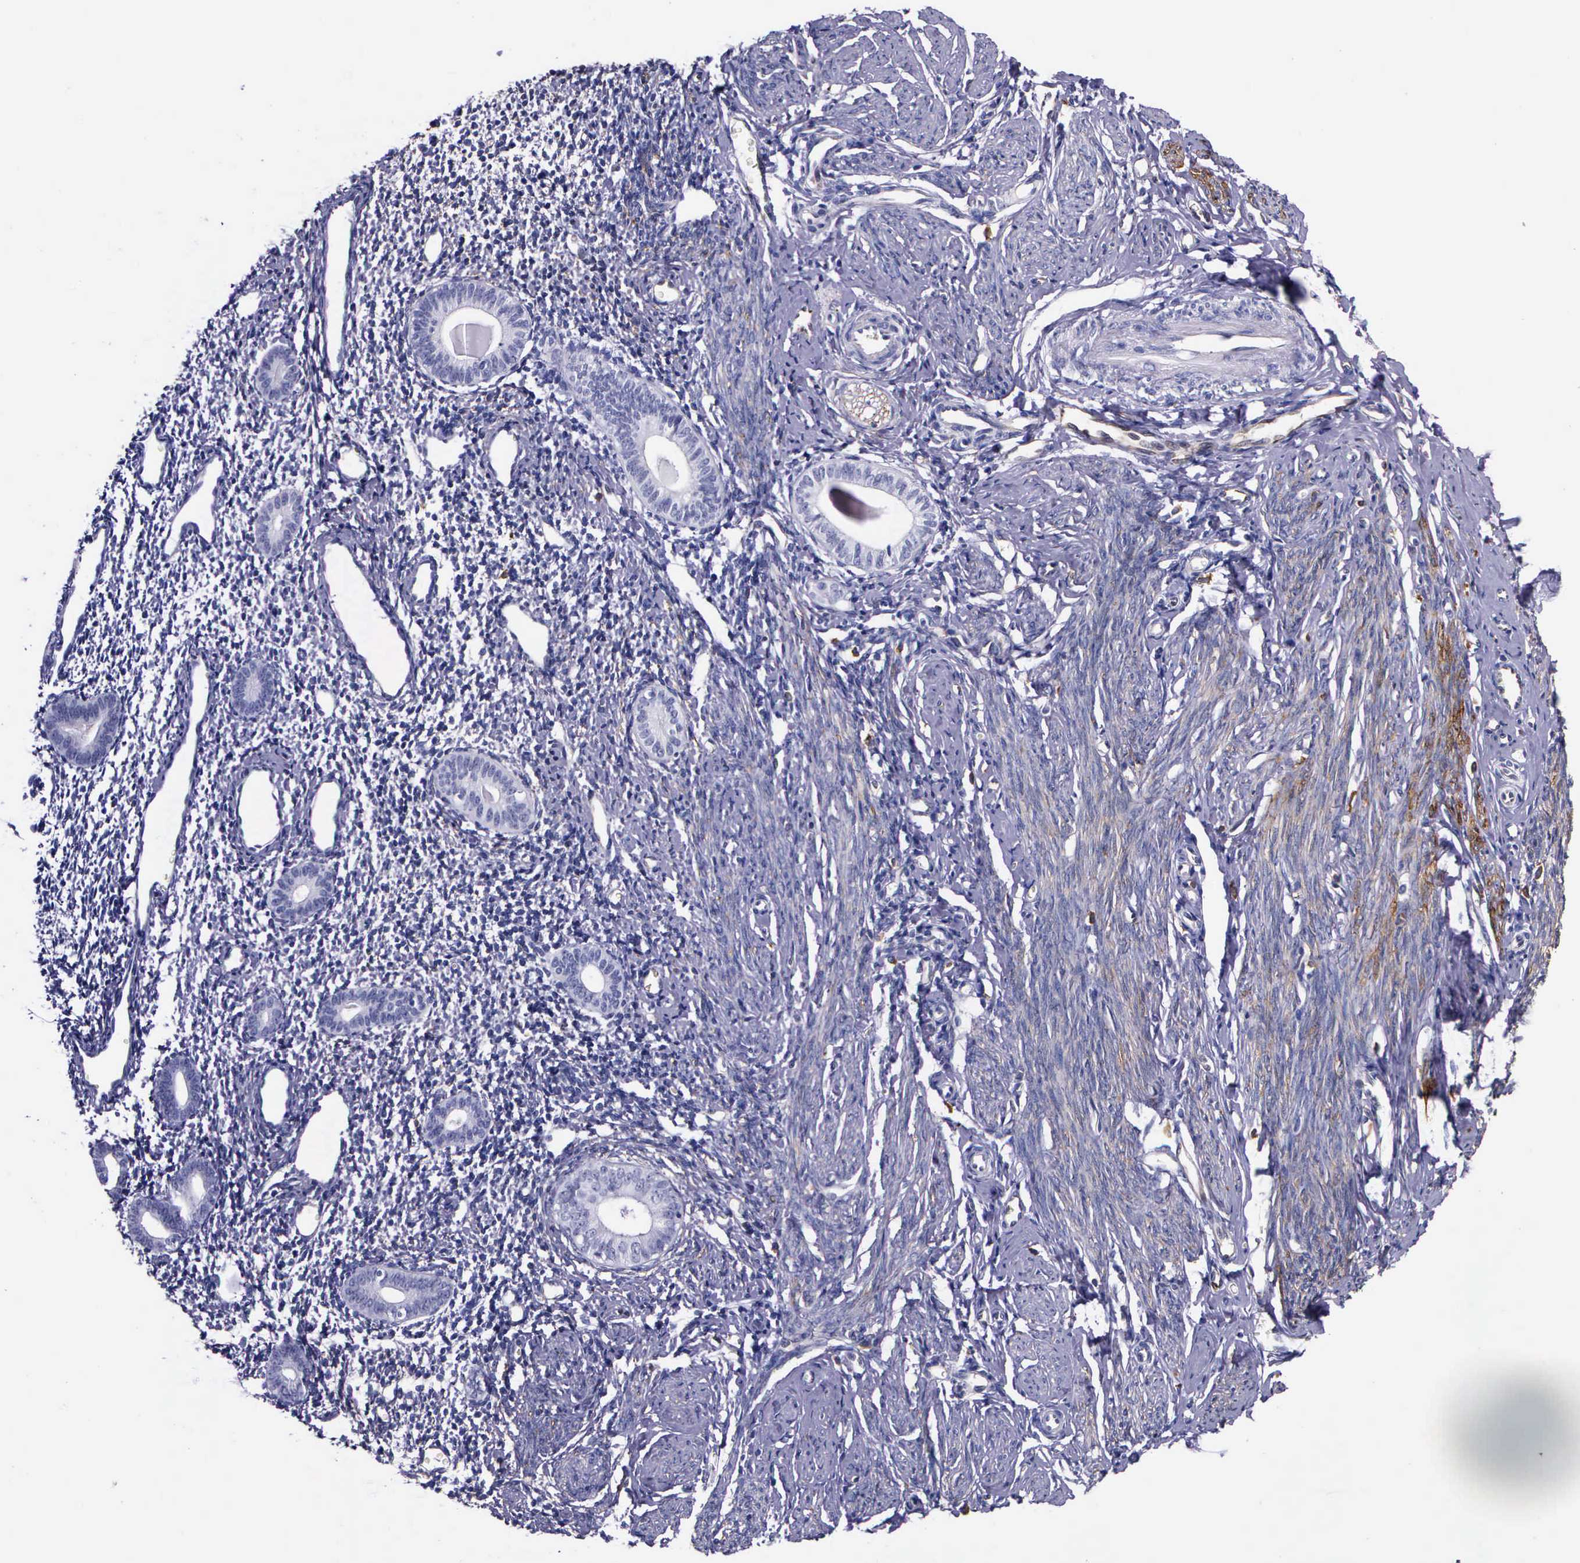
{"staining": {"intensity": "weak", "quantity": "25%-75%", "location": "cytoplasmic/membranous"}, "tissue": "endometrium", "cell_type": "Cells in endometrial stroma", "image_type": "normal", "snomed": [{"axis": "morphology", "description": "Normal tissue, NOS"}, {"axis": "morphology", "description": "Neoplasm, benign, NOS"}, {"axis": "topography", "description": "Uterus"}], "caption": "Benign endometrium was stained to show a protein in brown. There is low levels of weak cytoplasmic/membranous positivity in about 25%-75% of cells in endometrial stroma. (DAB (3,3'-diaminobenzidine) IHC with brightfield microscopy, high magnification).", "gene": "AHNAK2", "patient": {"sex": "female", "age": 55}}